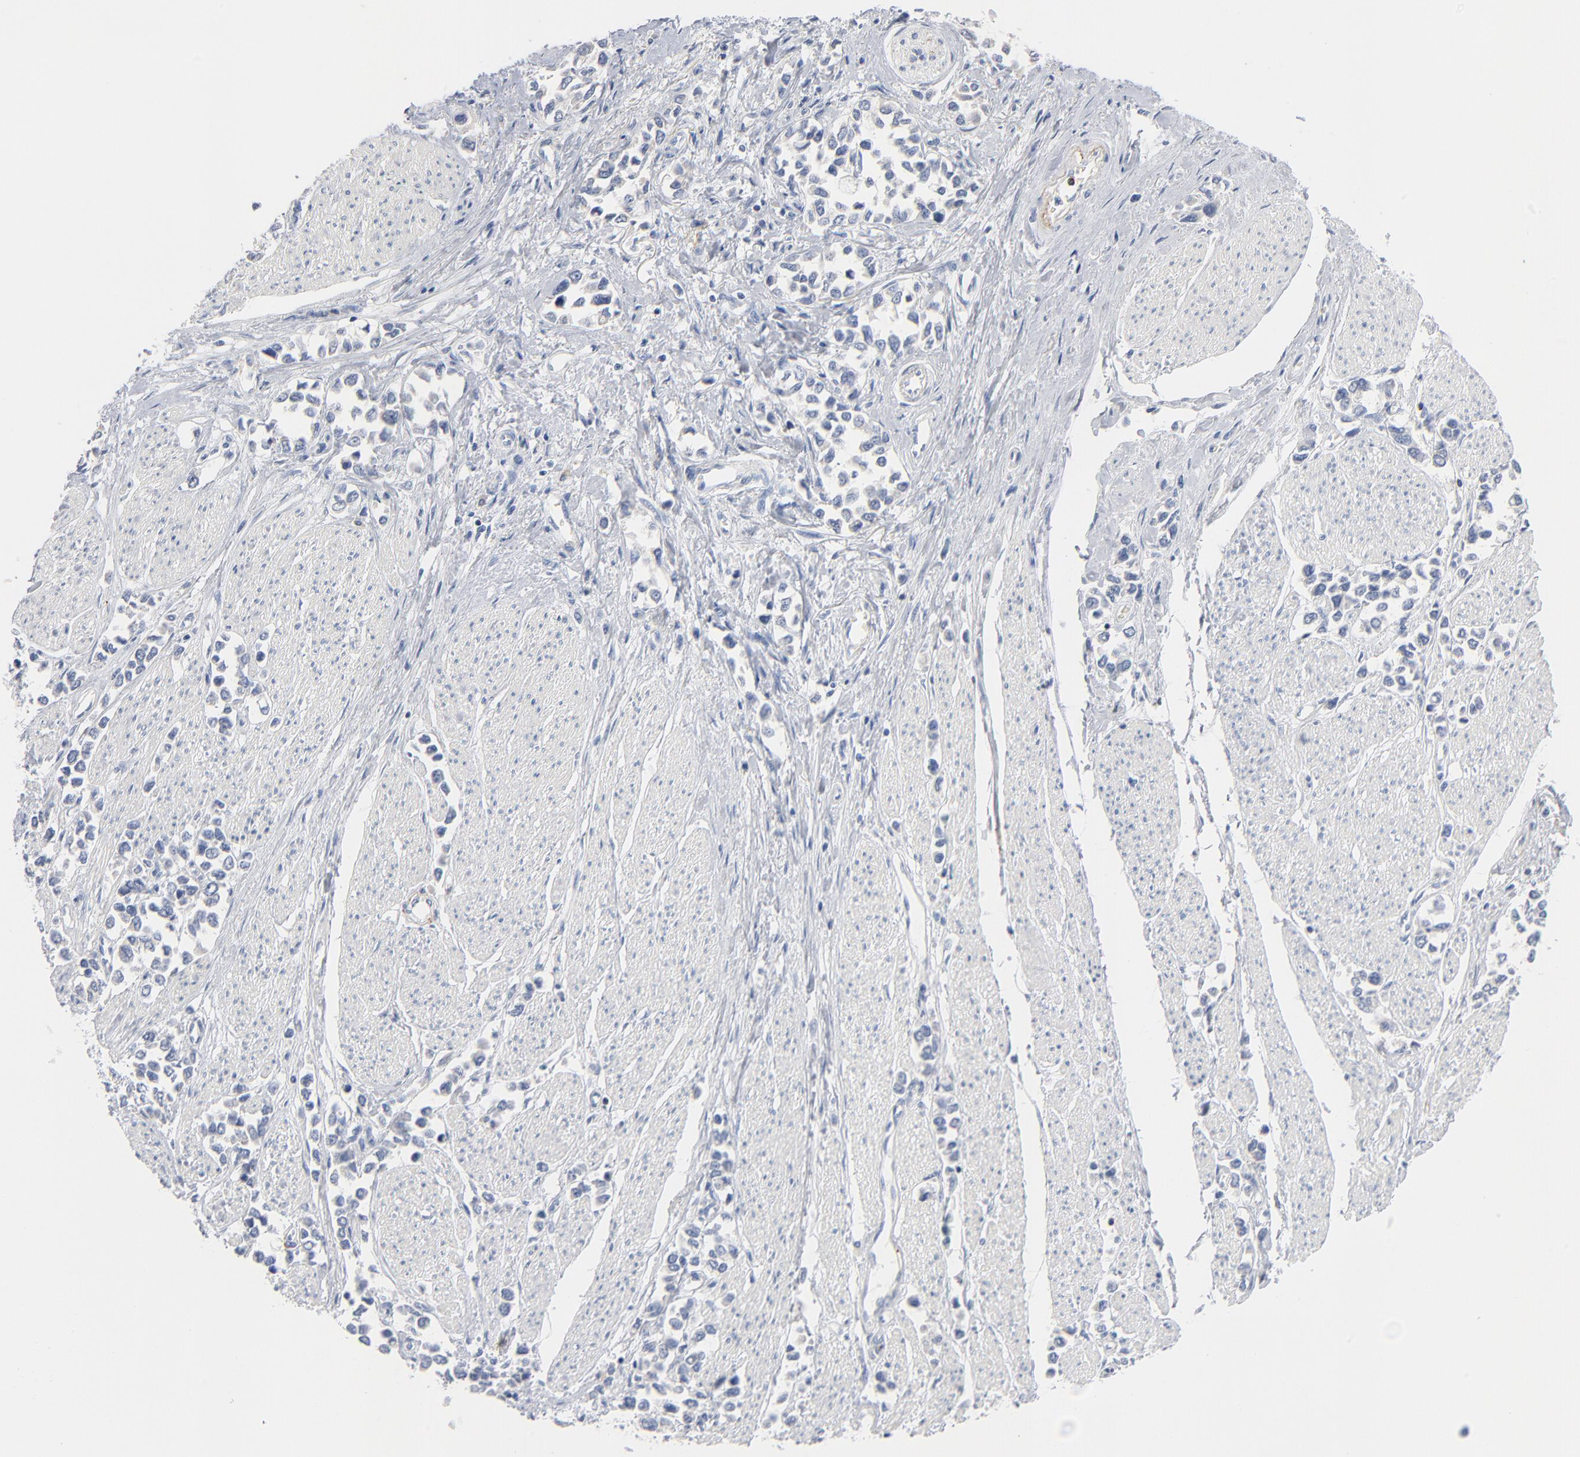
{"staining": {"intensity": "negative", "quantity": "none", "location": "none"}, "tissue": "stomach cancer", "cell_type": "Tumor cells", "image_type": "cancer", "snomed": [{"axis": "morphology", "description": "Adenocarcinoma, NOS"}, {"axis": "topography", "description": "Stomach, upper"}], "caption": "Micrograph shows no significant protein positivity in tumor cells of stomach cancer (adenocarcinoma).", "gene": "GZMB", "patient": {"sex": "male", "age": 76}}